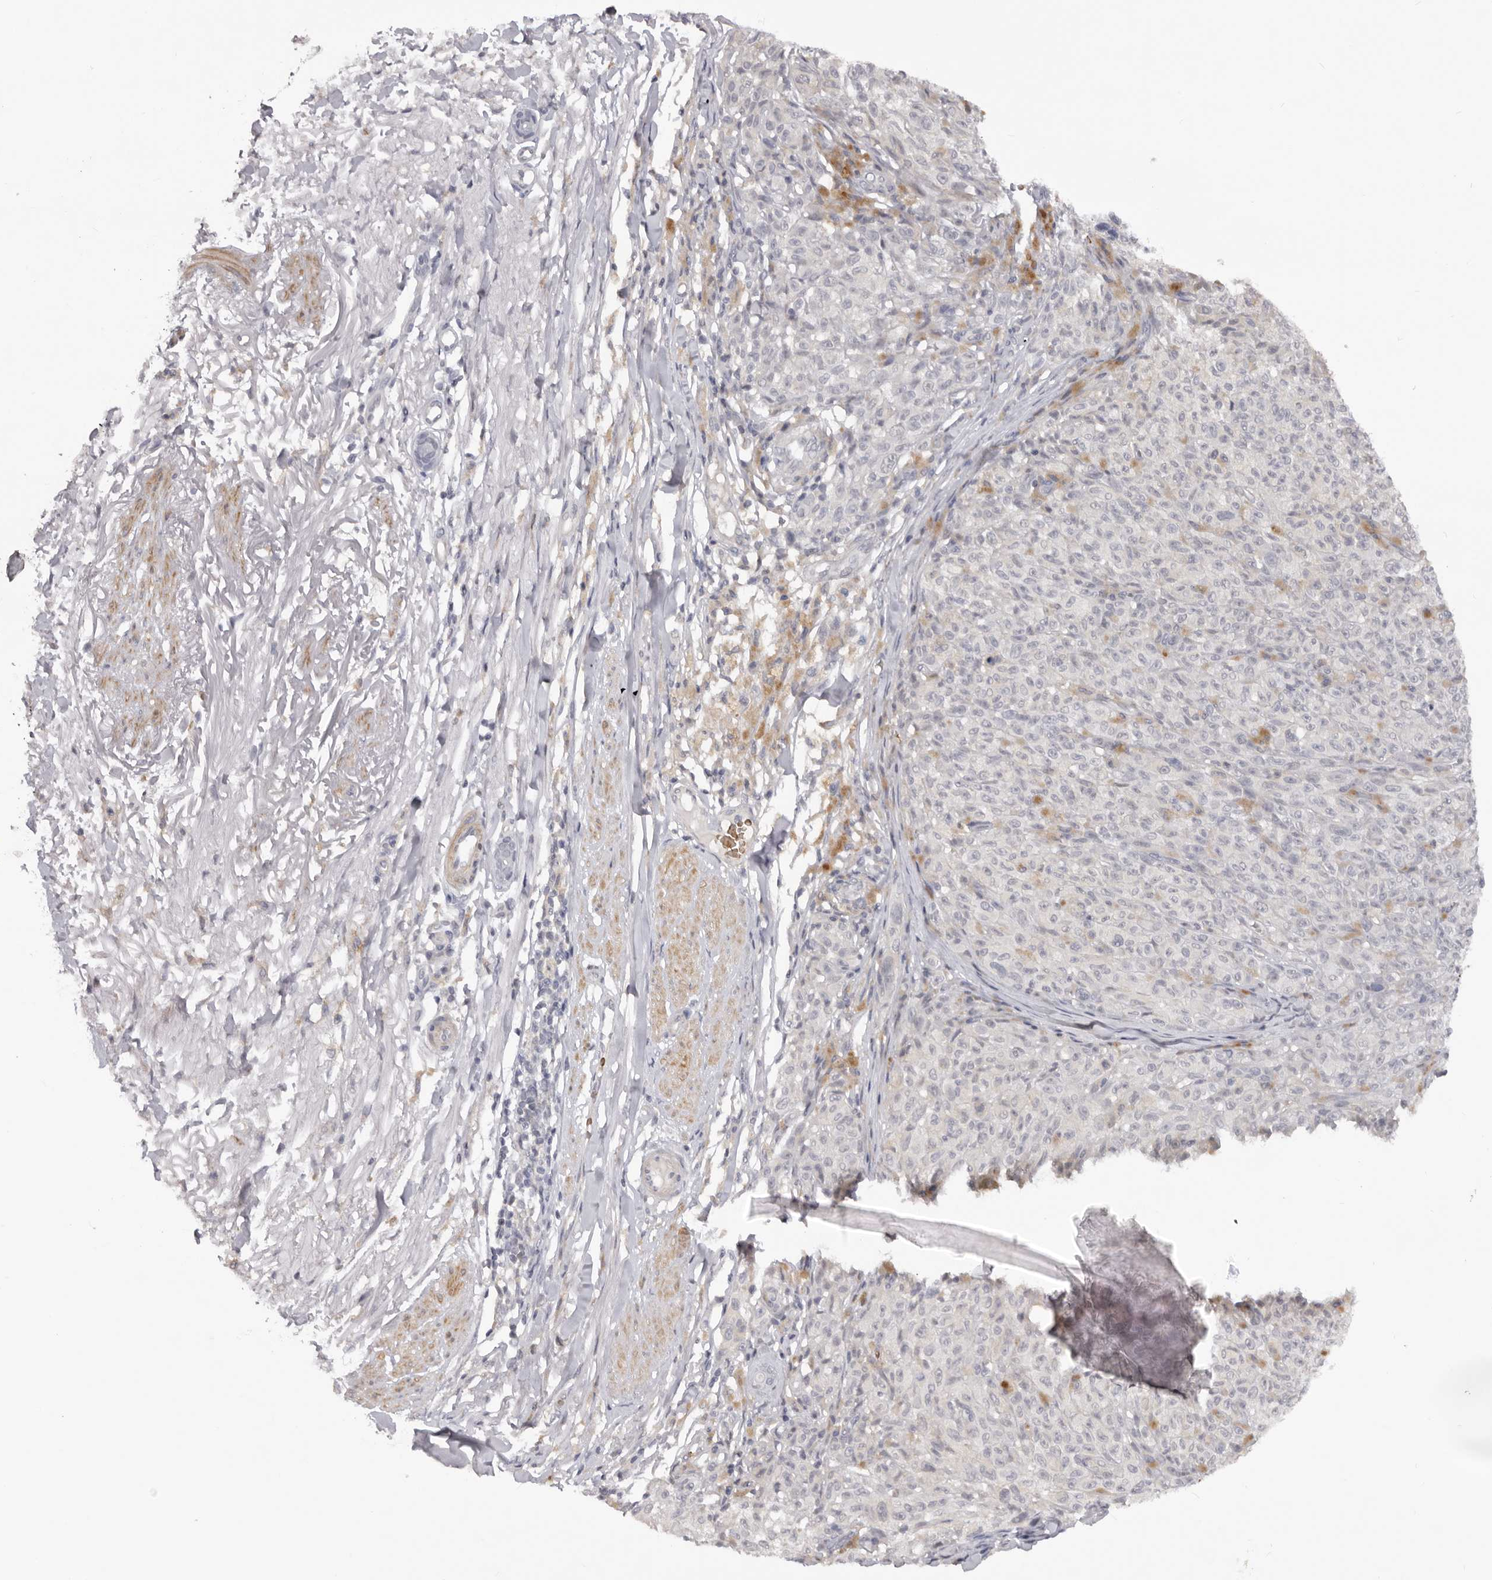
{"staining": {"intensity": "negative", "quantity": "none", "location": "none"}, "tissue": "melanoma", "cell_type": "Tumor cells", "image_type": "cancer", "snomed": [{"axis": "morphology", "description": "Malignant melanoma, NOS"}, {"axis": "topography", "description": "Skin"}], "caption": "High power microscopy histopathology image of an IHC micrograph of malignant melanoma, revealing no significant staining in tumor cells.", "gene": "TNR", "patient": {"sex": "female", "age": 82}}